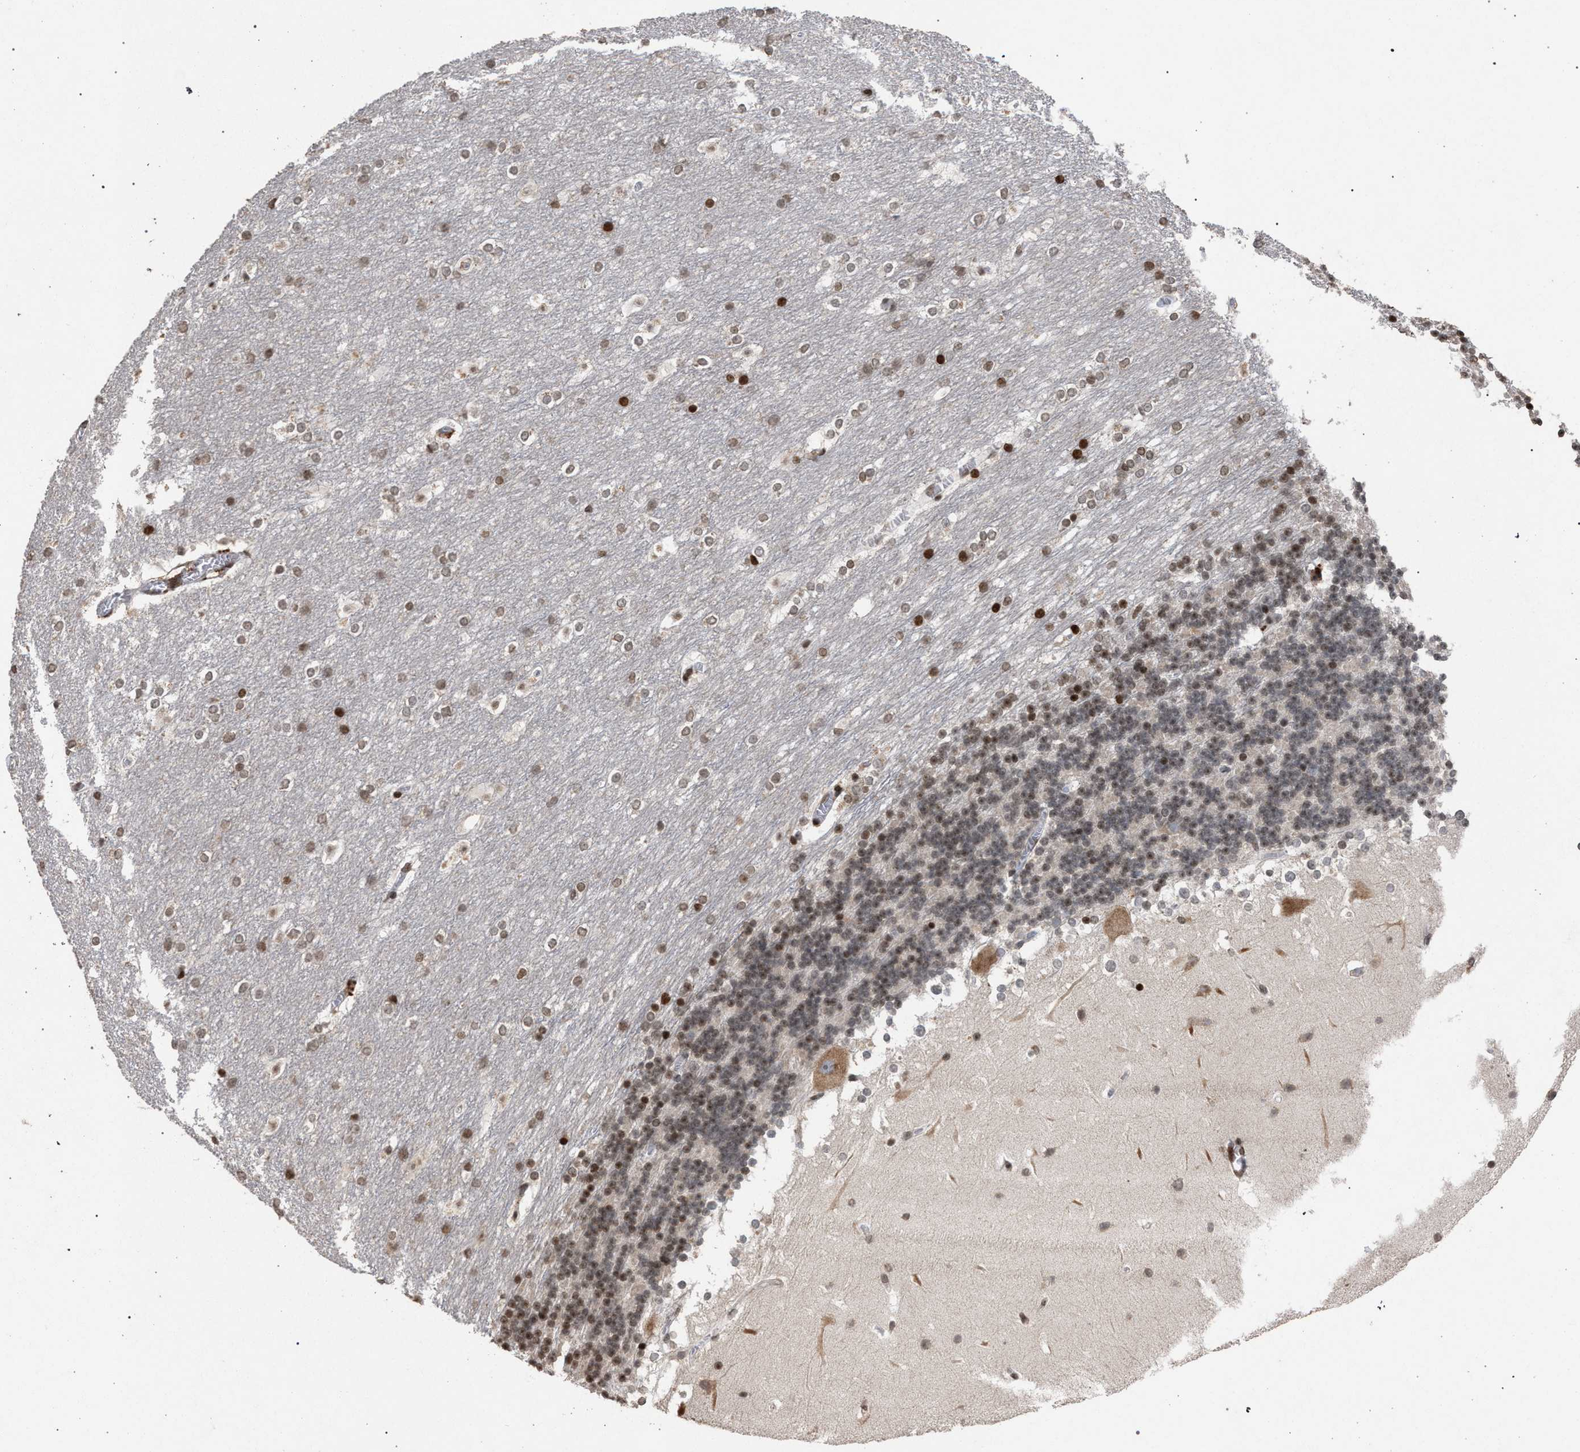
{"staining": {"intensity": "strong", "quantity": ">75%", "location": "nuclear"}, "tissue": "cerebellum", "cell_type": "Cells in granular layer", "image_type": "normal", "snomed": [{"axis": "morphology", "description": "Normal tissue, NOS"}, {"axis": "topography", "description": "Cerebellum"}], "caption": "This photomicrograph displays benign cerebellum stained with IHC to label a protein in brown. The nuclear of cells in granular layer show strong positivity for the protein. Nuclei are counter-stained blue.", "gene": "FOXD3", "patient": {"sex": "female", "age": 19}}